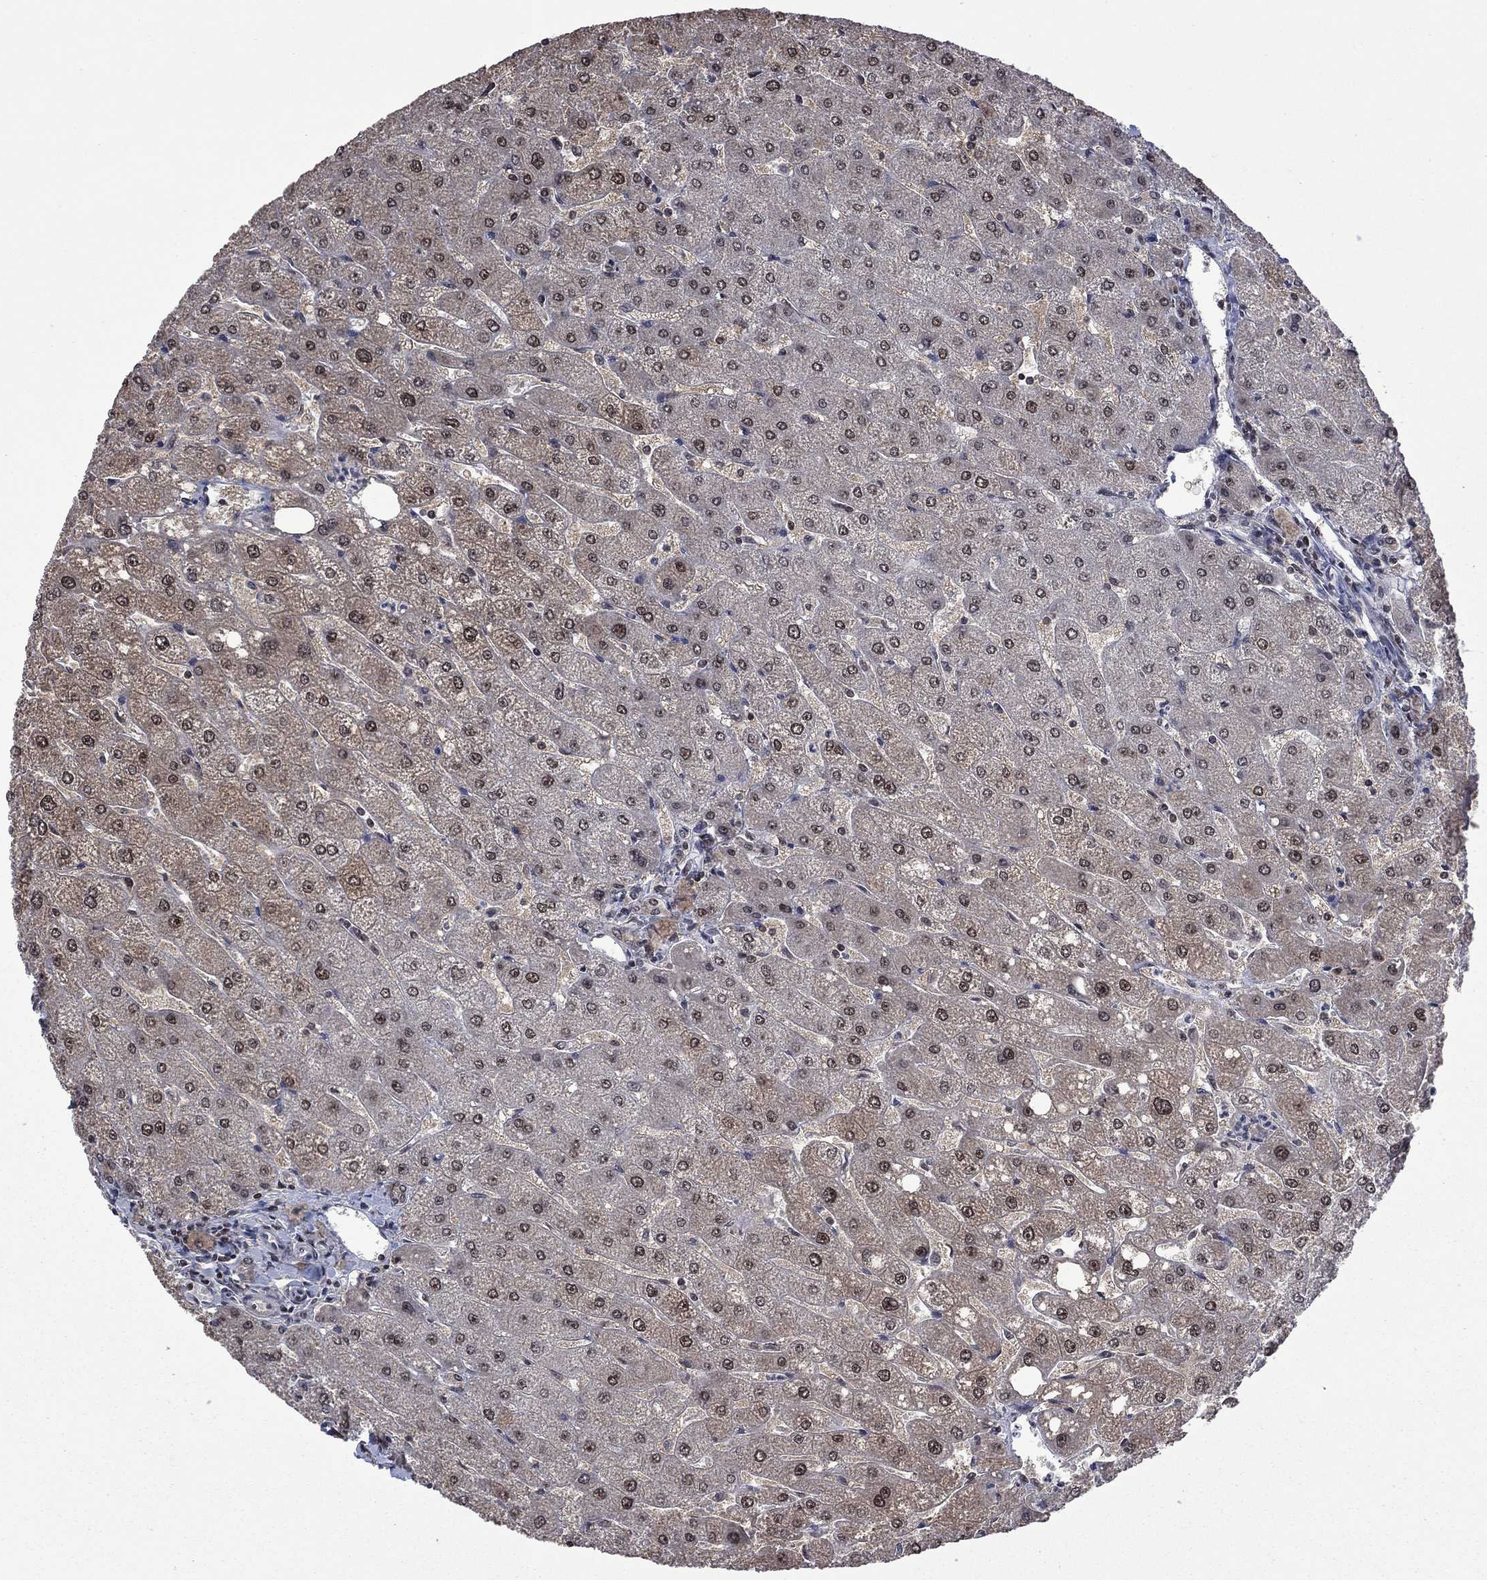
{"staining": {"intensity": "negative", "quantity": "none", "location": "none"}, "tissue": "liver", "cell_type": "Cholangiocytes", "image_type": "normal", "snomed": [{"axis": "morphology", "description": "Normal tissue, NOS"}, {"axis": "topography", "description": "Liver"}], "caption": "Immunohistochemistry micrograph of benign liver stained for a protein (brown), which demonstrates no positivity in cholangiocytes. (DAB immunohistochemistry (IHC), high magnification).", "gene": "FBLL1", "patient": {"sex": "male", "age": 67}}